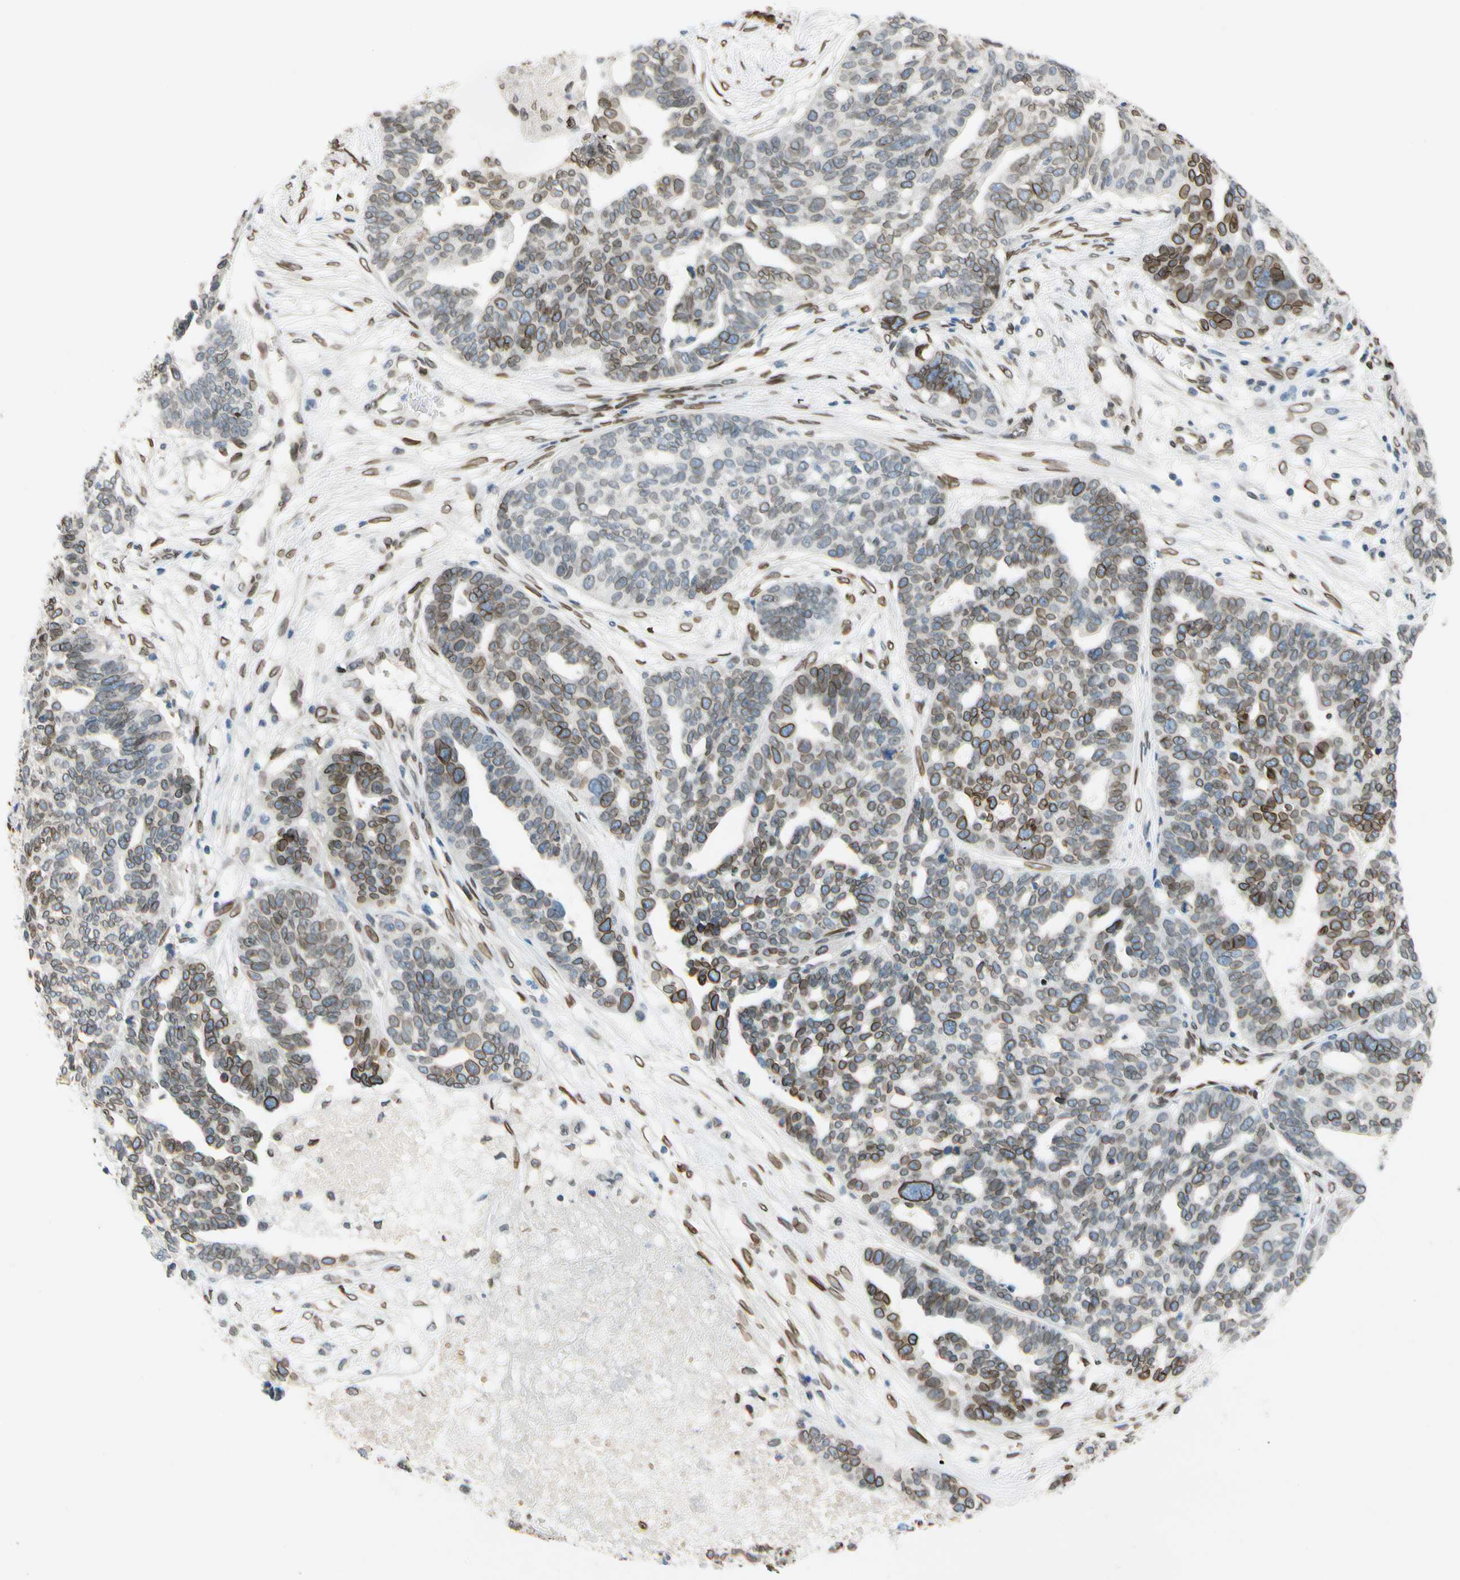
{"staining": {"intensity": "moderate", "quantity": "25%-75%", "location": "cytoplasmic/membranous,nuclear"}, "tissue": "ovarian cancer", "cell_type": "Tumor cells", "image_type": "cancer", "snomed": [{"axis": "morphology", "description": "Cystadenocarcinoma, serous, NOS"}, {"axis": "topography", "description": "Ovary"}], "caption": "Immunohistochemistry (IHC) photomicrograph of human serous cystadenocarcinoma (ovarian) stained for a protein (brown), which reveals medium levels of moderate cytoplasmic/membranous and nuclear staining in about 25%-75% of tumor cells.", "gene": "SUN1", "patient": {"sex": "female", "age": 59}}